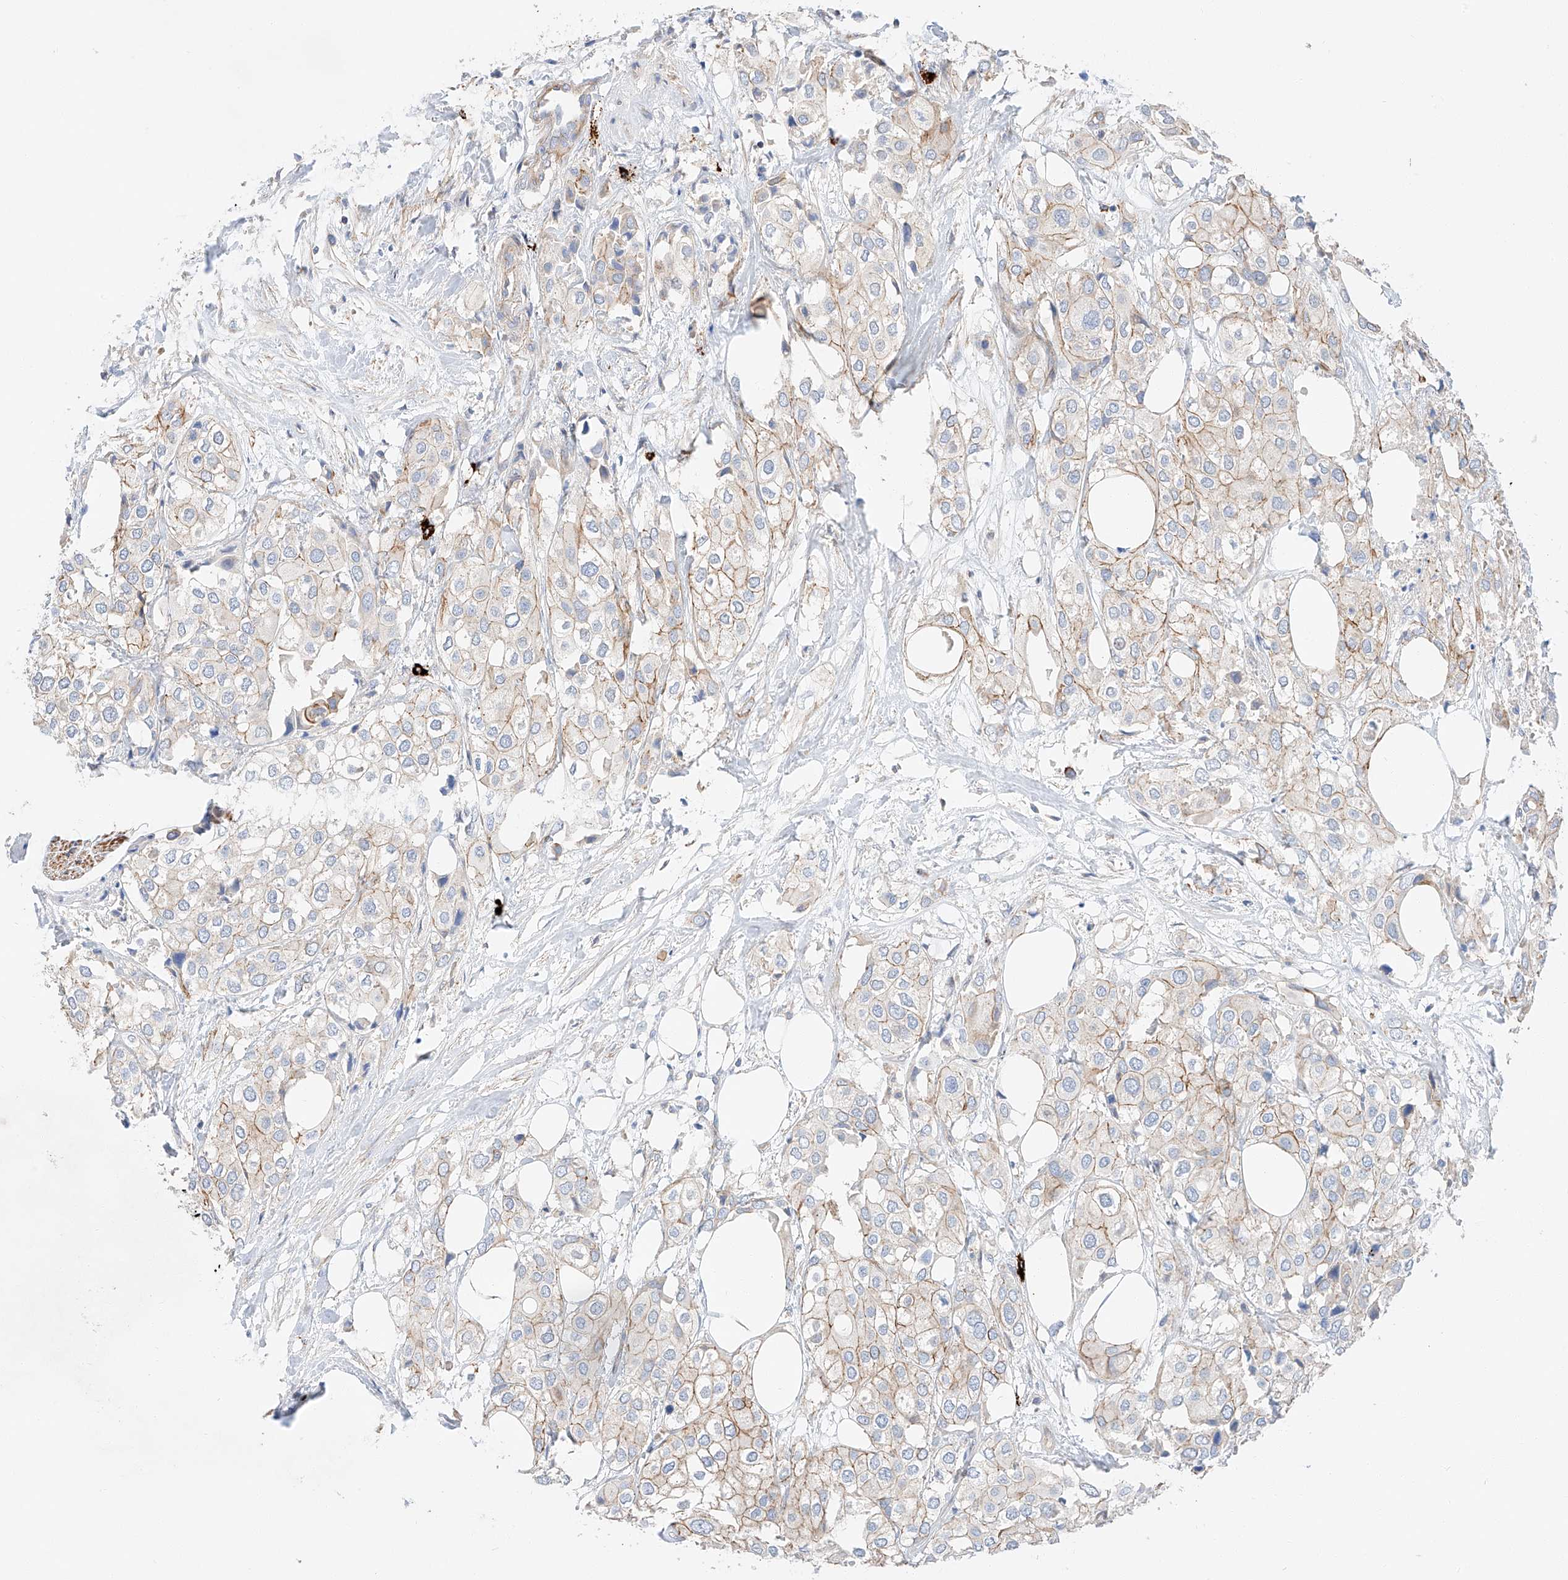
{"staining": {"intensity": "moderate", "quantity": "<25%", "location": "cytoplasmic/membranous"}, "tissue": "urothelial cancer", "cell_type": "Tumor cells", "image_type": "cancer", "snomed": [{"axis": "morphology", "description": "Urothelial carcinoma, High grade"}, {"axis": "topography", "description": "Urinary bladder"}], "caption": "Protein expression analysis of human urothelial carcinoma (high-grade) reveals moderate cytoplasmic/membranous positivity in approximately <25% of tumor cells. The staining was performed using DAB to visualize the protein expression in brown, while the nuclei were stained in blue with hematoxylin (Magnification: 20x).", "gene": "MINDY4", "patient": {"sex": "male", "age": 64}}